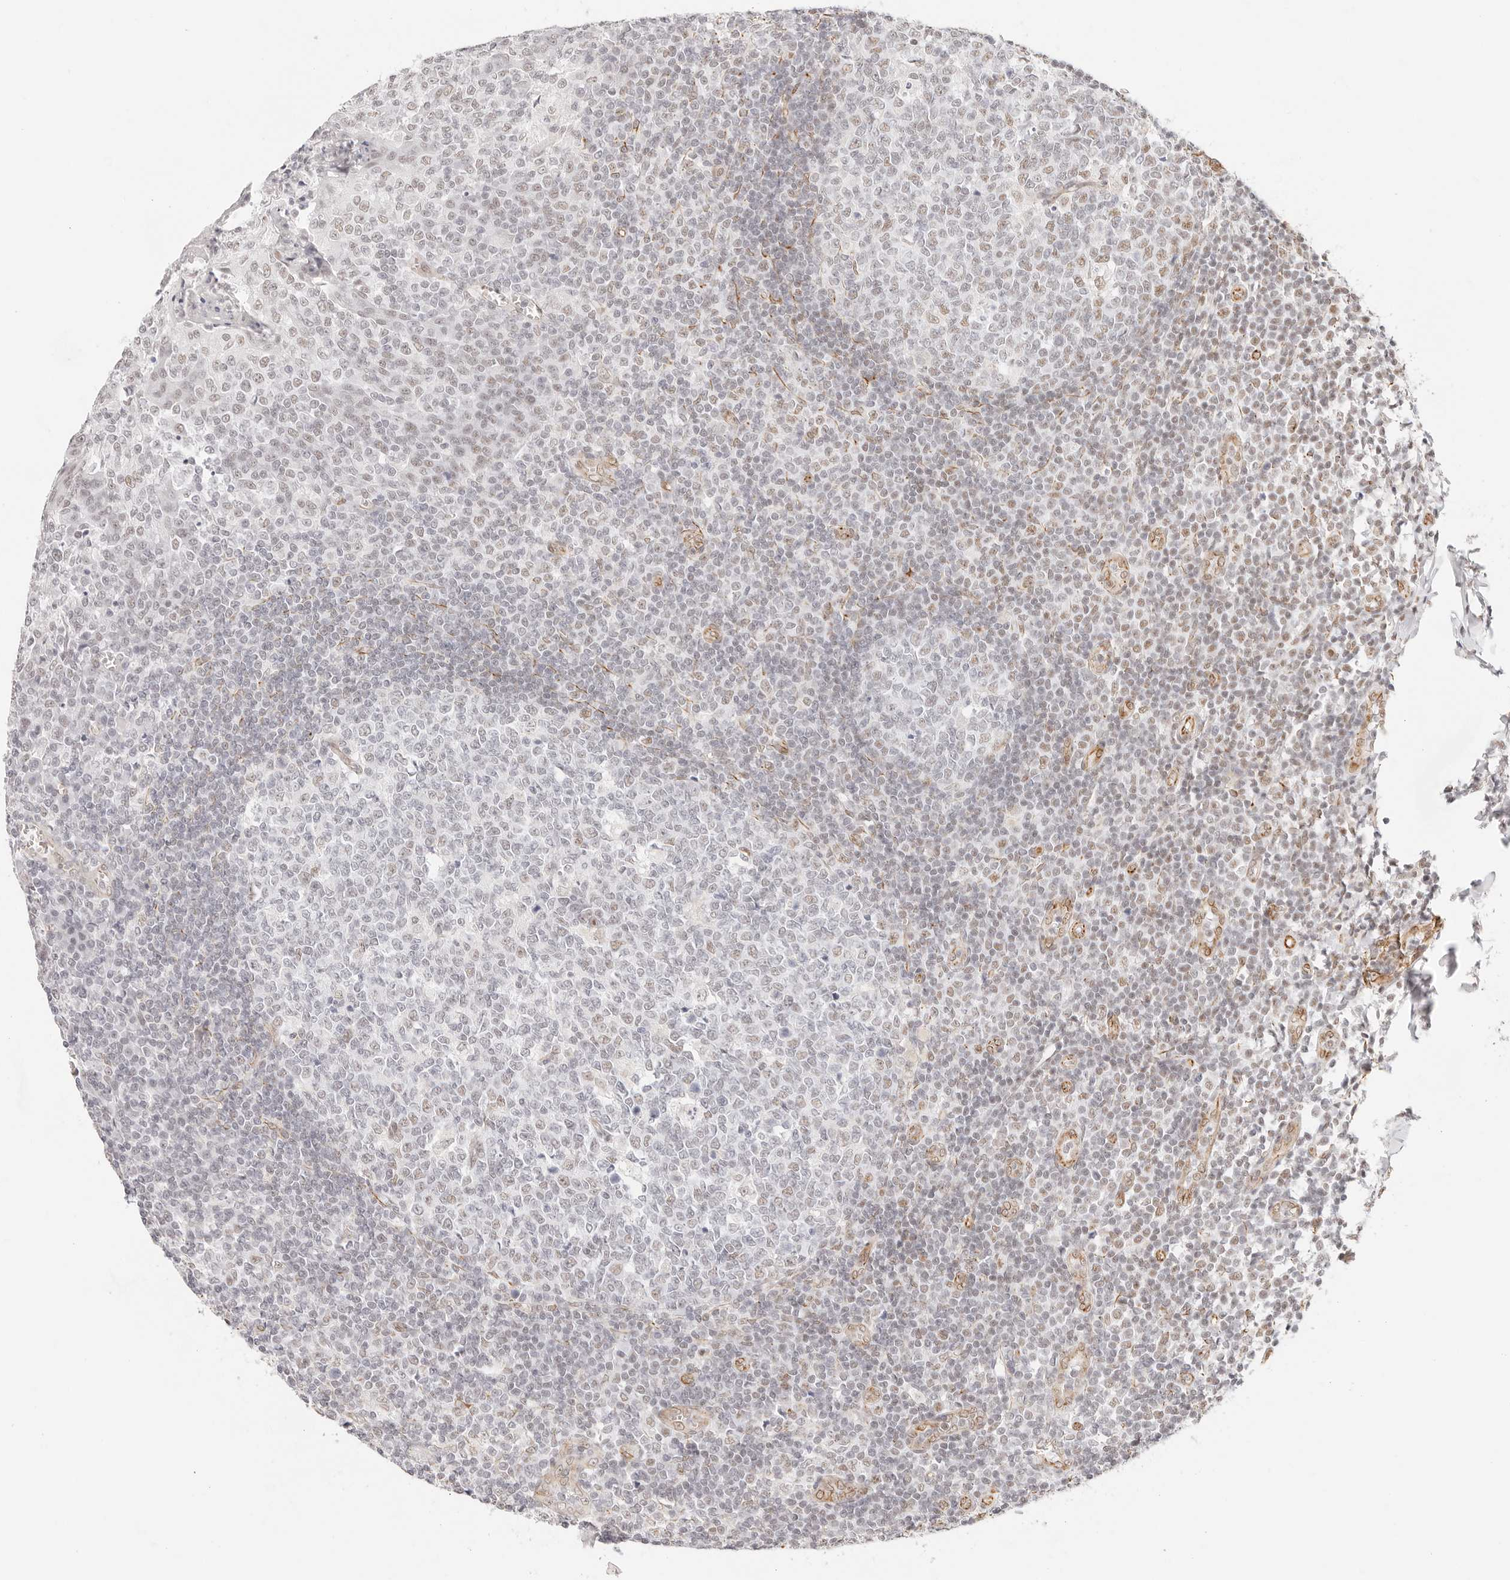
{"staining": {"intensity": "moderate", "quantity": "25%-75%", "location": "nuclear"}, "tissue": "tonsil", "cell_type": "Germinal center cells", "image_type": "normal", "snomed": [{"axis": "morphology", "description": "Normal tissue, NOS"}, {"axis": "topography", "description": "Tonsil"}], "caption": "Immunohistochemistry (DAB (3,3'-diaminobenzidine)) staining of unremarkable tonsil shows moderate nuclear protein expression in about 25%-75% of germinal center cells.", "gene": "ZC3H11A", "patient": {"sex": "female", "age": 19}}